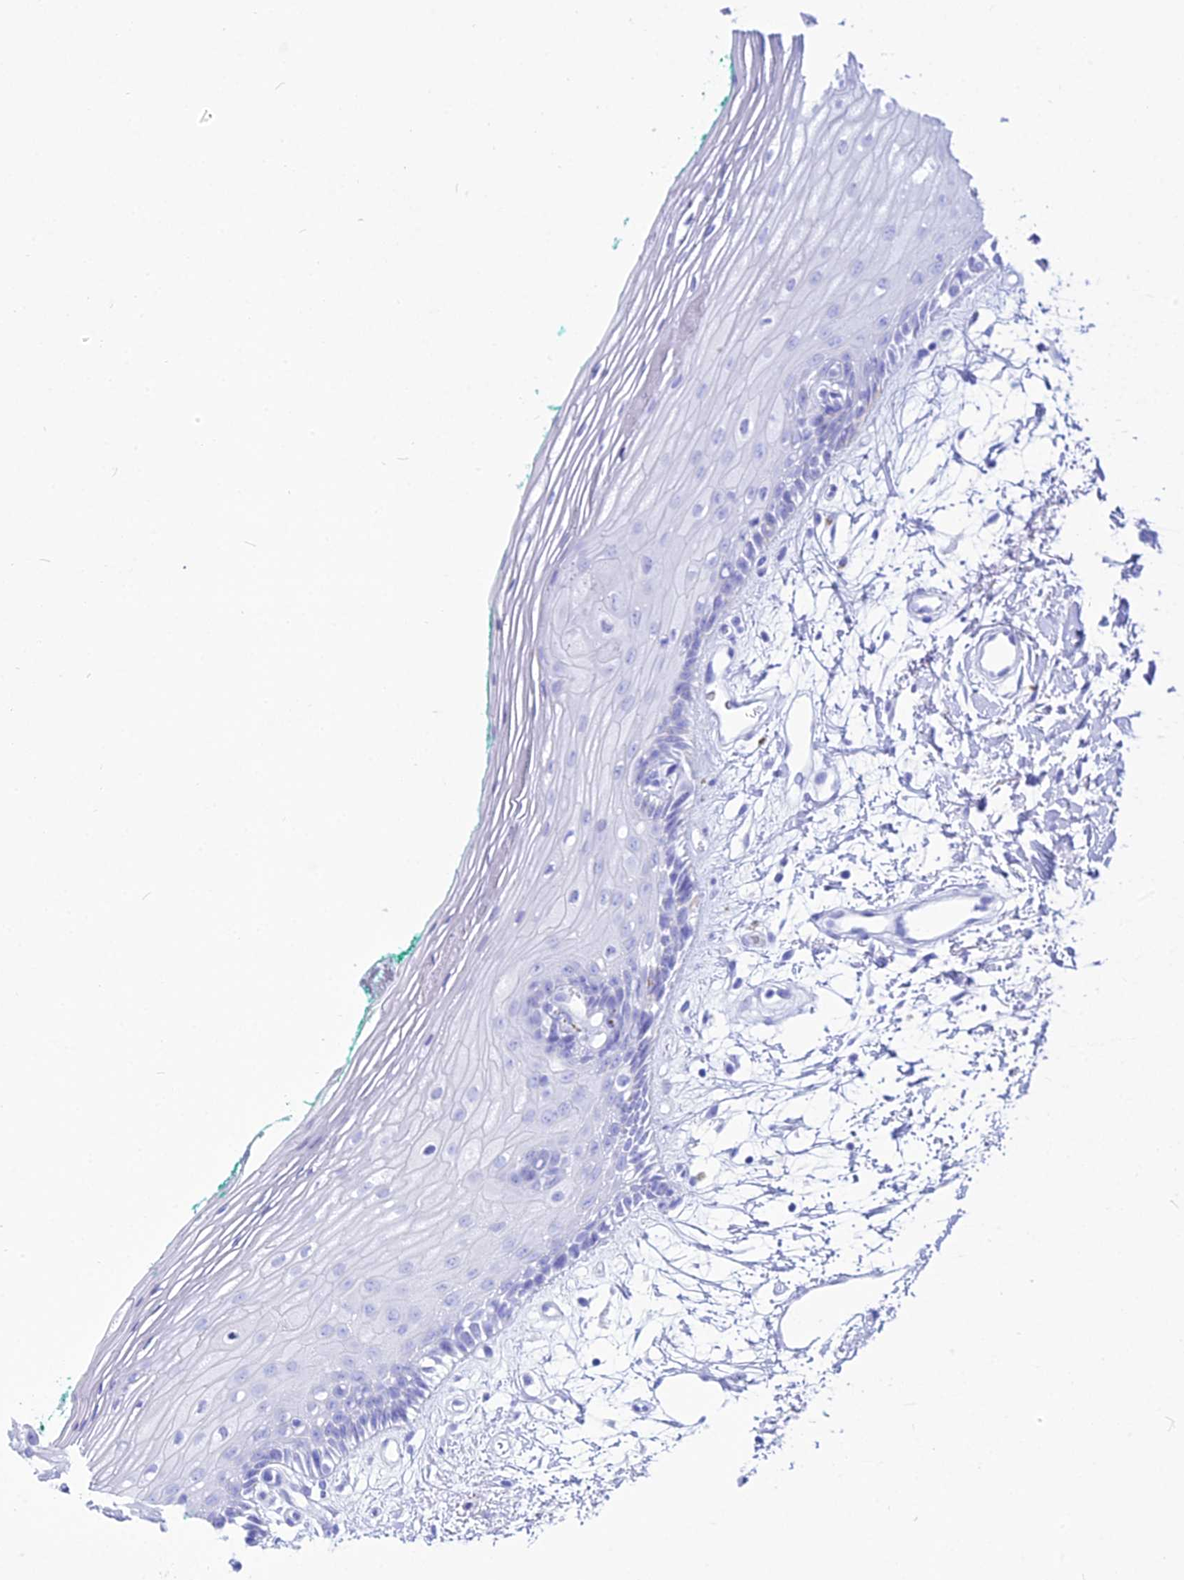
{"staining": {"intensity": "negative", "quantity": "none", "location": "none"}, "tissue": "oral mucosa", "cell_type": "Squamous epithelial cells", "image_type": "normal", "snomed": [{"axis": "morphology", "description": "Normal tissue, NOS"}, {"axis": "topography", "description": "Skeletal muscle"}, {"axis": "topography", "description": "Oral tissue"}, {"axis": "topography", "description": "Peripheral nerve tissue"}], "caption": "Immunohistochemistry (IHC) histopathology image of normal oral mucosa stained for a protein (brown), which demonstrates no positivity in squamous epithelial cells. (DAB IHC with hematoxylin counter stain).", "gene": "RBM12", "patient": {"sex": "female", "age": 84}}